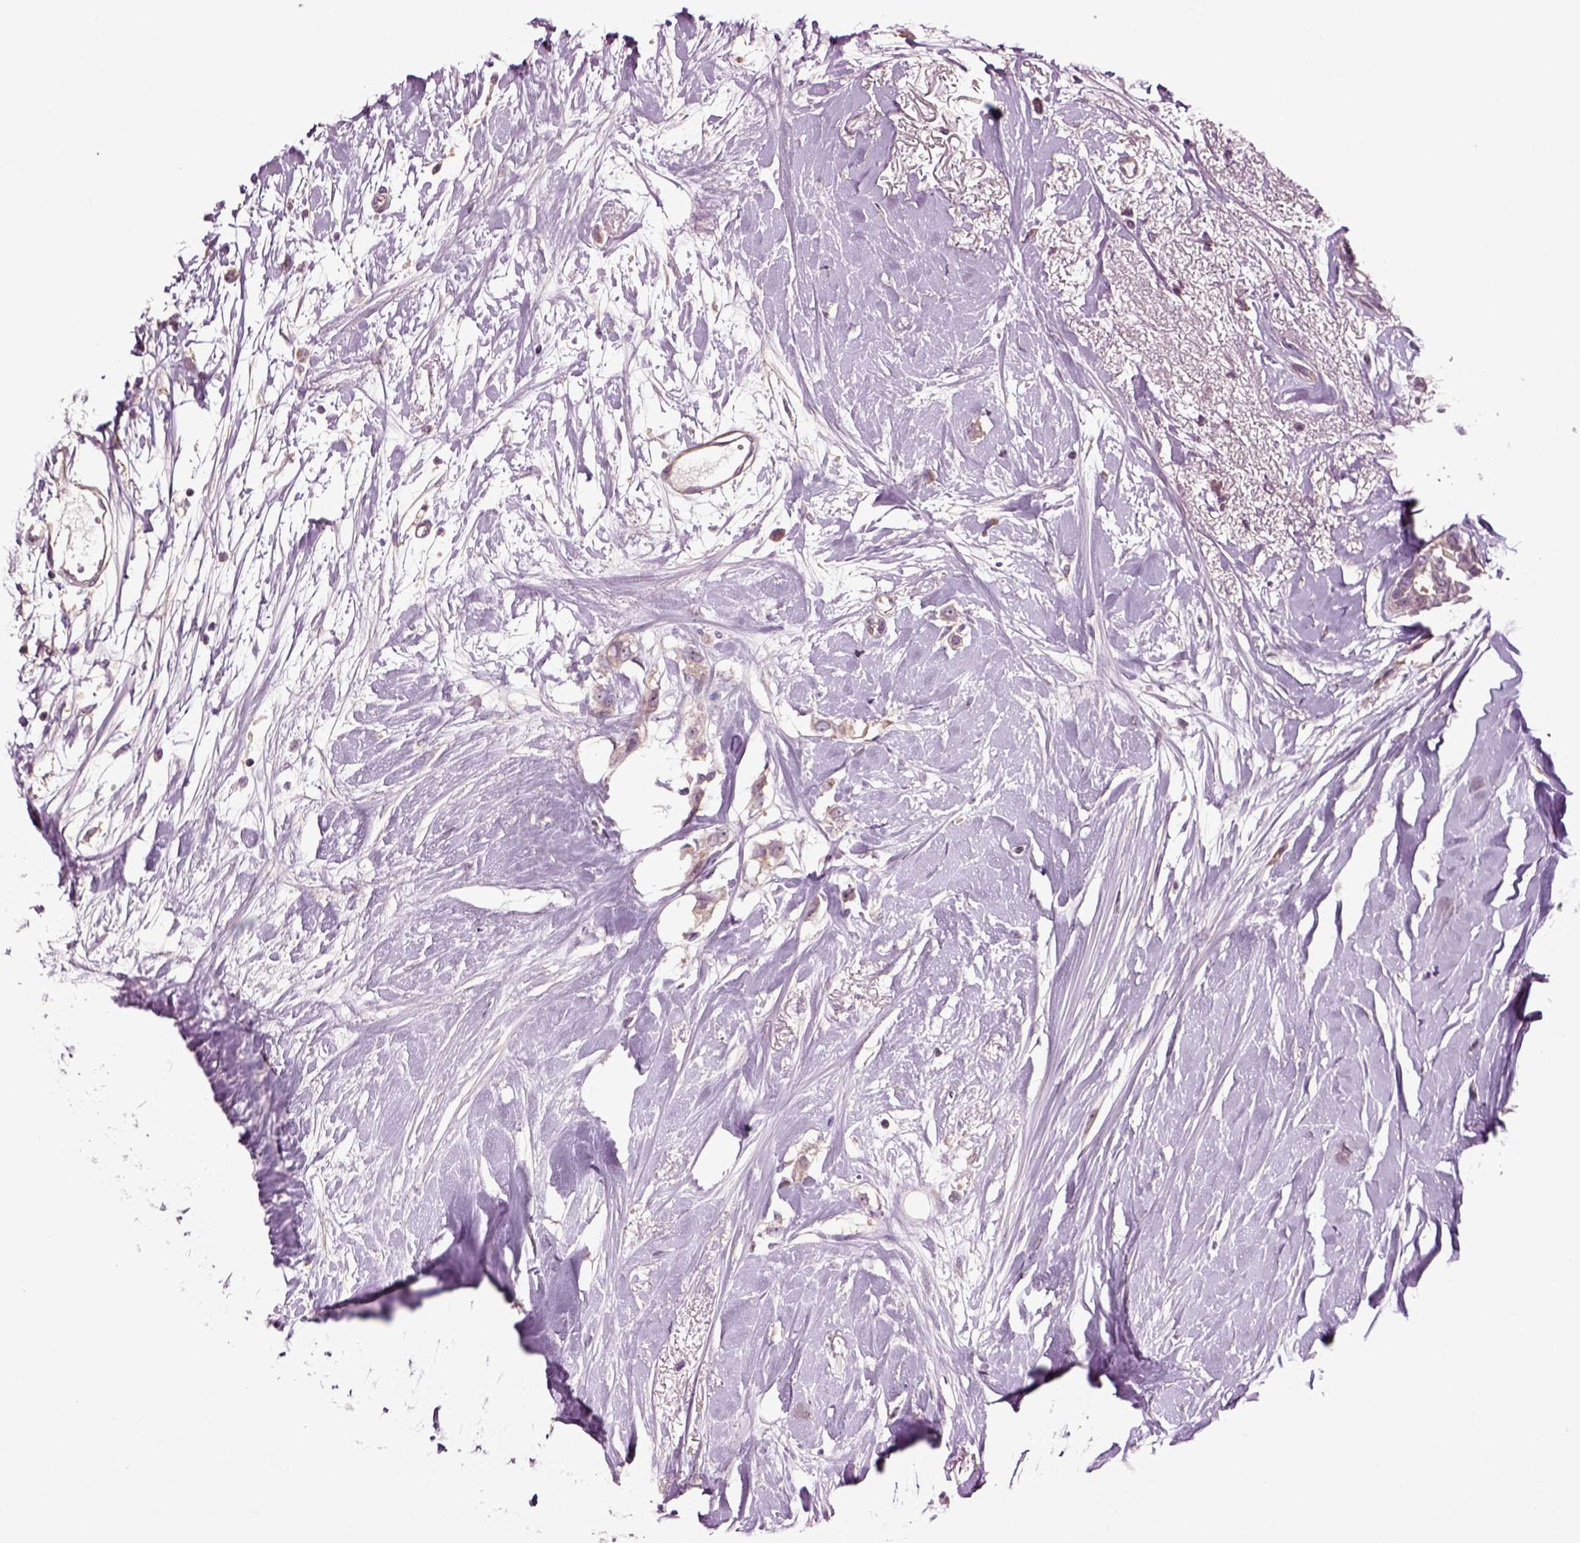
{"staining": {"intensity": "weak", "quantity": ">75%", "location": "cytoplasmic/membranous"}, "tissue": "breast cancer", "cell_type": "Tumor cells", "image_type": "cancer", "snomed": [{"axis": "morphology", "description": "Duct carcinoma"}, {"axis": "topography", "description": "Breast"}], "caption": "Protein staining of breast cancer tissue demonstrates weak cytoplasmic/membranous staining in approximately >75% of tumor cells. The protein is stained brown, and the nuclei are stained in blue (DAB IHC with brightfield microscopy, high magnification).", "gene": "HAGHL", "patient": {"sex": "female", "age": 40}}